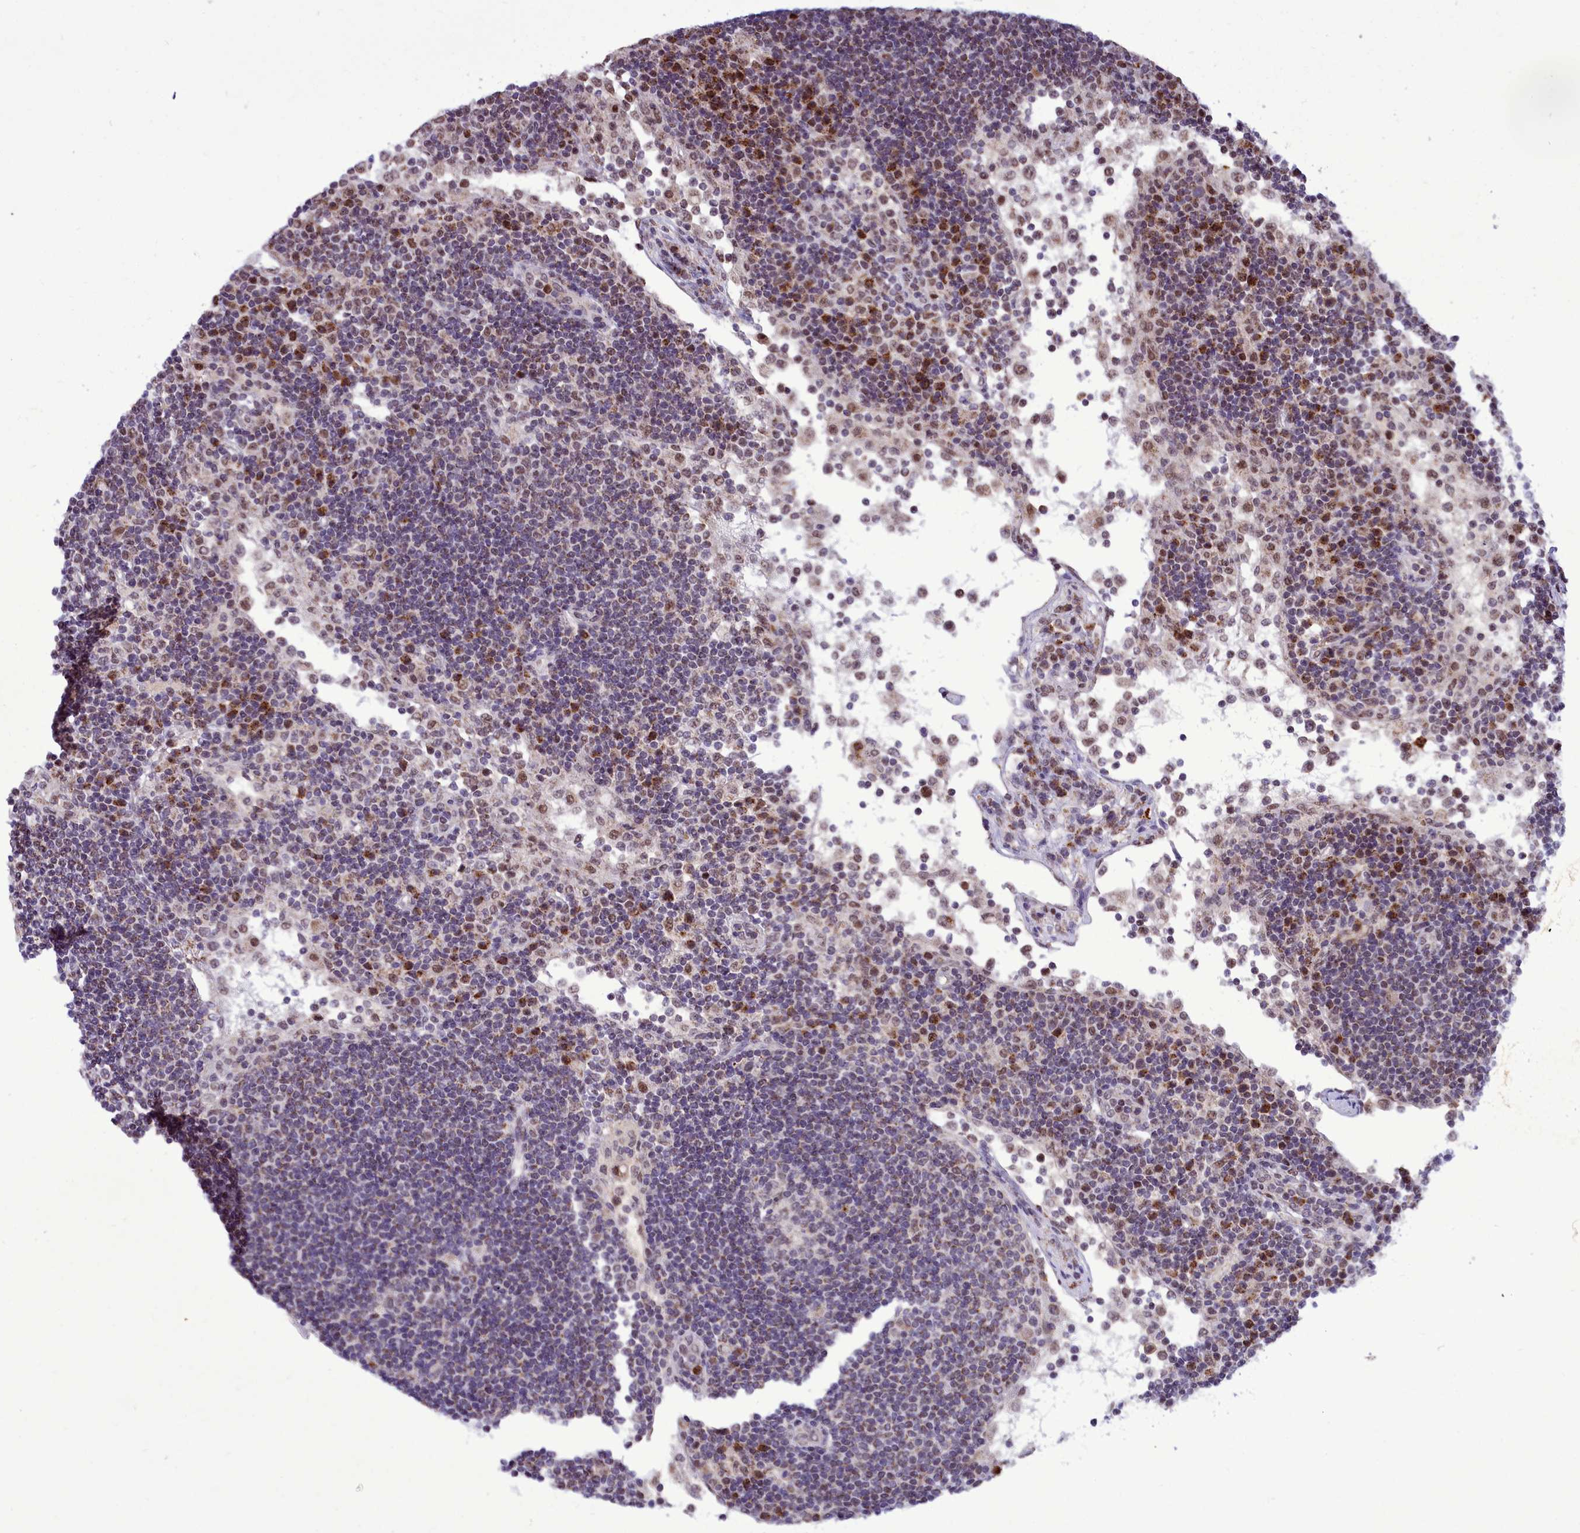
{"staining": {"intensity": "moderate", "quantity": "<25%", "location": "cytoplasmic/membranous,nuclear"}, "tissue": "lymph node", "cell_type": "Non-germinal center cells", "image_type": "normal", "snomed": [{"axis": "morphology", "description": "Normal tissue, NOS"}, {"axis": "topography", "description": "Lymph node"}], "caption": "Brown immunohistochemical staining in normal human lymph node reveals moderate cytoplasmic/membranous,nuclear expression in approximately <25% of non-germinal center cells.", "gene": "POM121L2", "patient": {"sex": "female", "age": 53}}